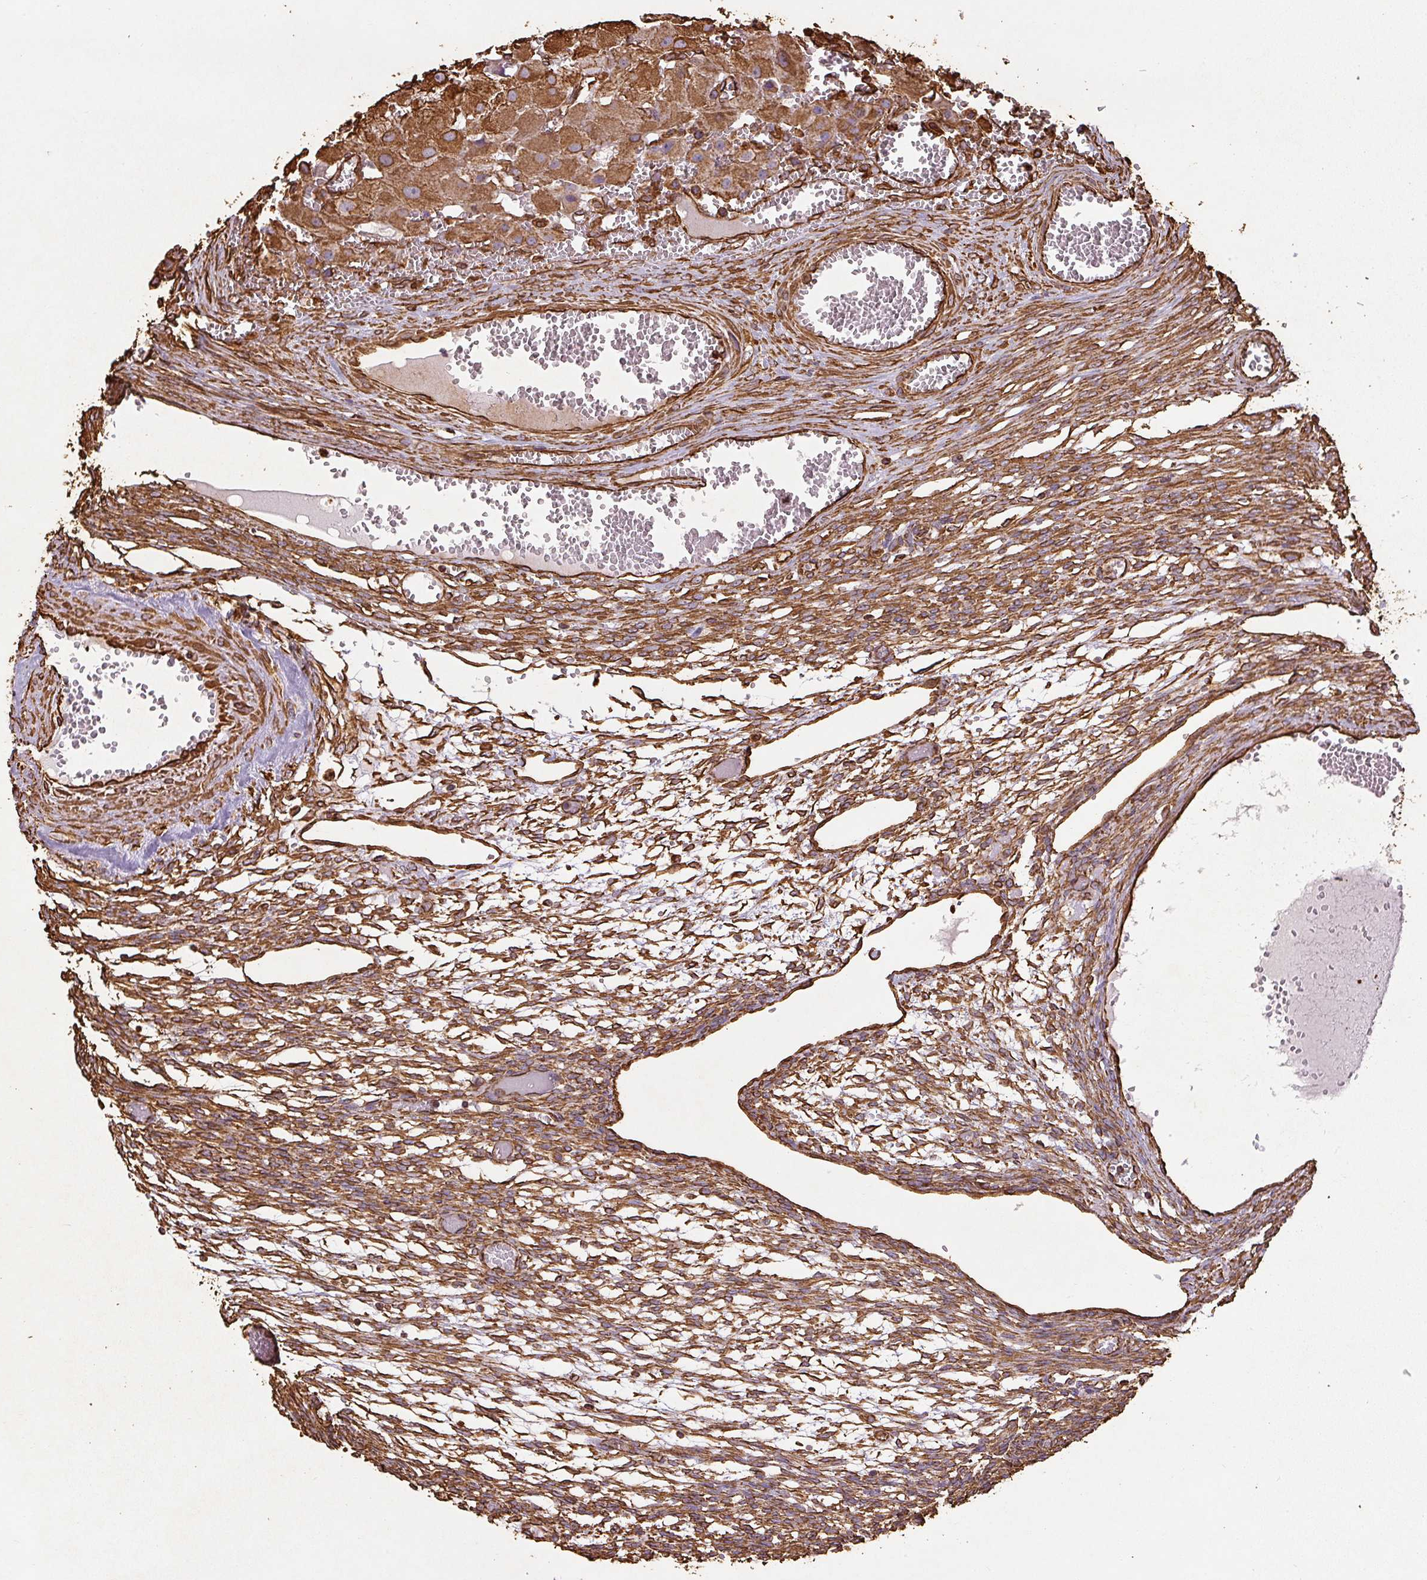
{"staining": {"intensity": "weak", "quantity": "25%-75%", "location": "cytoplasmic/membranous"}, "tissue": "ovary", "cell_type": "Follicle cells", "image_type": "normal", "snomed": [{"axis": "morphology", "description": "Normal tissue, NOS"}, {"axis": "topography", "description": "Ovary"}], "caption": "IHC (DAB) staining of unremarkable ovary demonstrates weak cytoplasmic/membranous protein expression in about 25%-75% of follicle cells. (DAB IHC with brightfield microscopy, high magnification).", "gene": "VIM", "patient": {"sex": "female", "age": 67}}